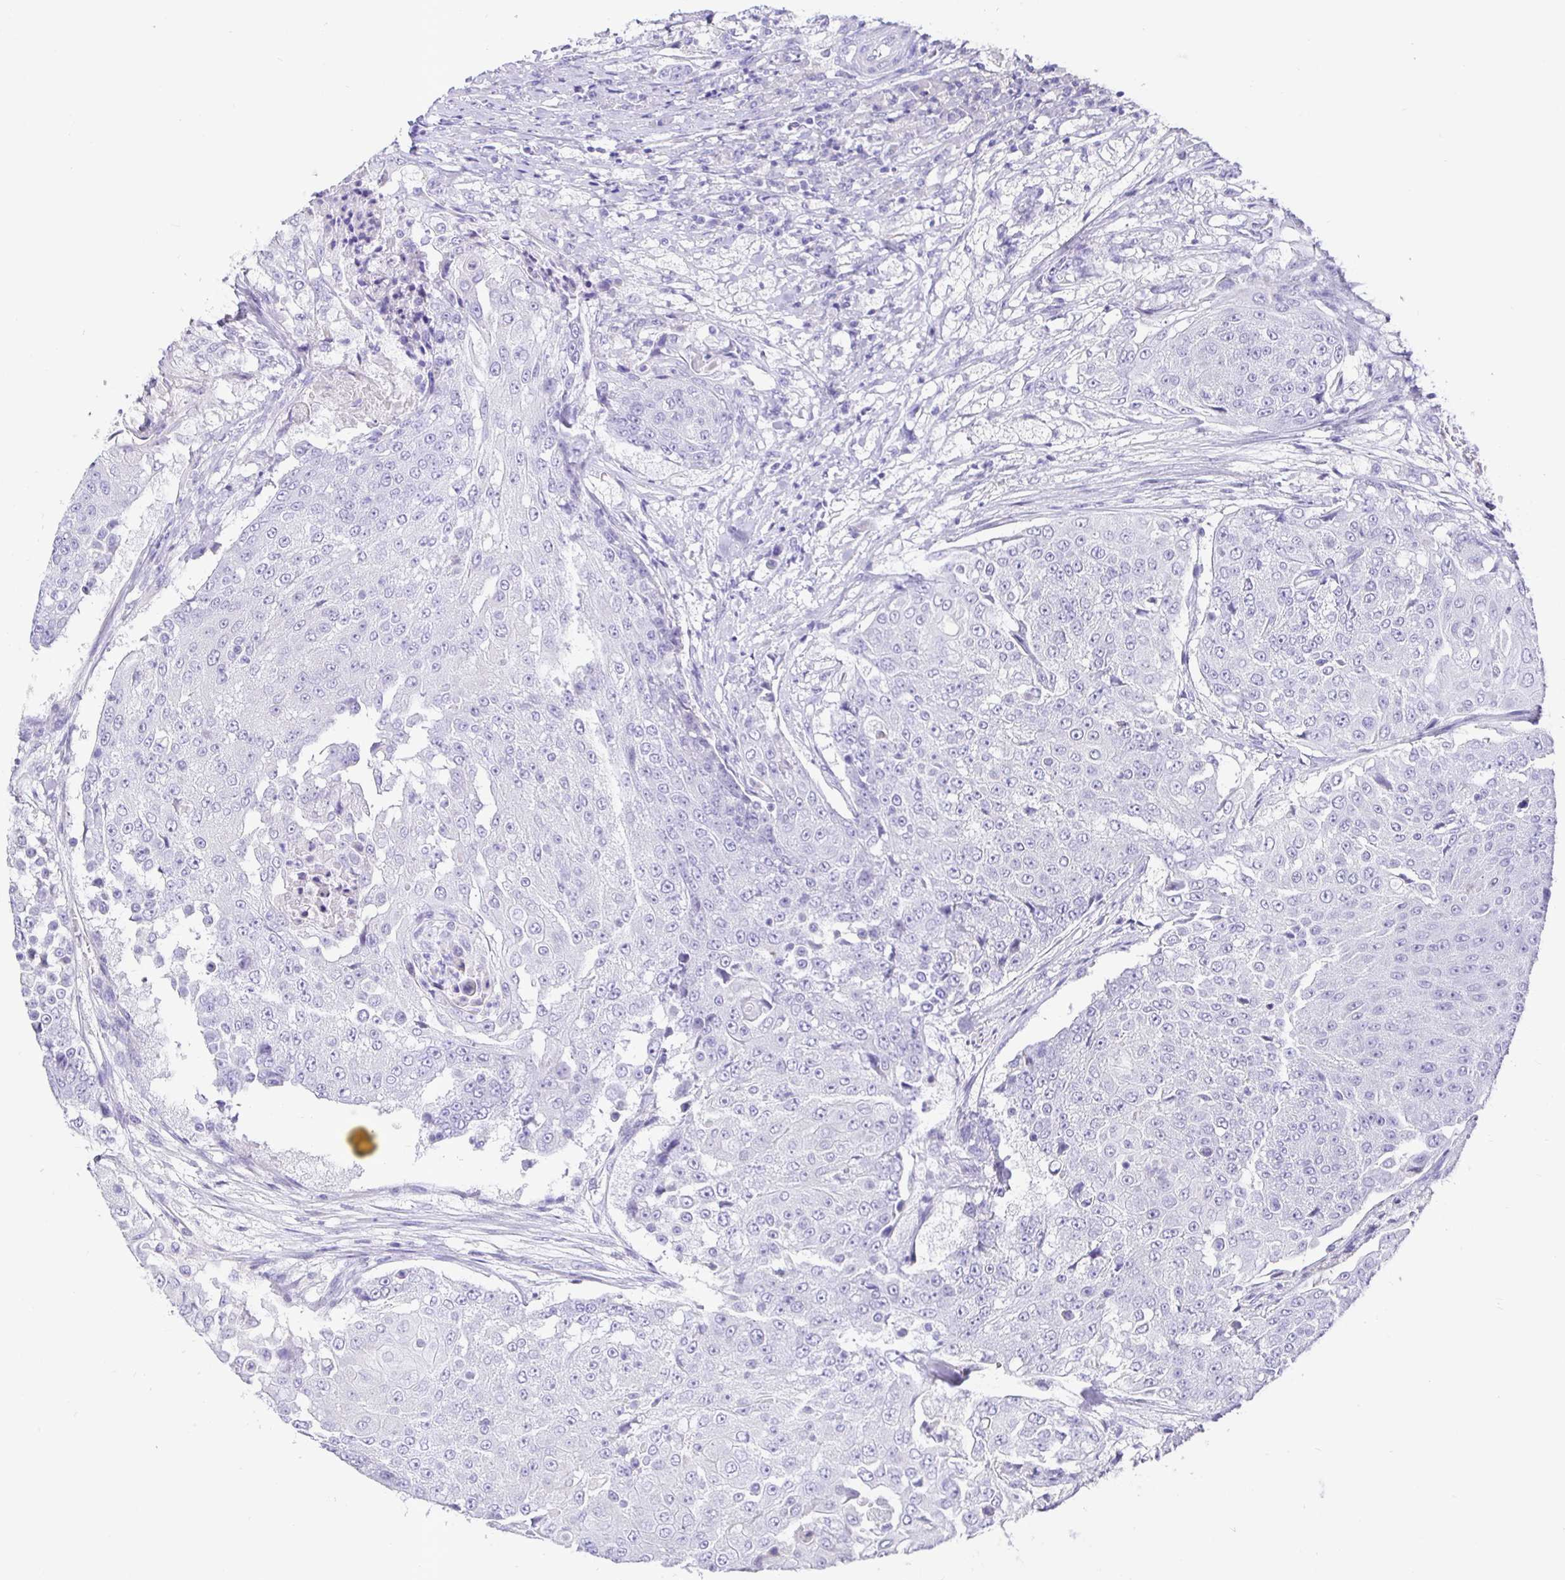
{"staining": {"intensity": "negative", "quantity": "none", "location": "none"}, "tissue": "urothelial cancer", "cell_type": "Tumor cells", "image_type": "cancer", "snomed": [{"axis": "morphology", "description": "Urothelial carcinoma, High grade"}, {"axis": "topography", "description": "Urinary bladder"}], "caption": "The IHC image has no significant staining in tumor cells of urothelial cancer tissue. The staining is performed using DAB brown chromogen with nuclei counter-stained in using hematoxylin.", "gene": "TPTE", "patient": {"sex": "female", "age": 63}}